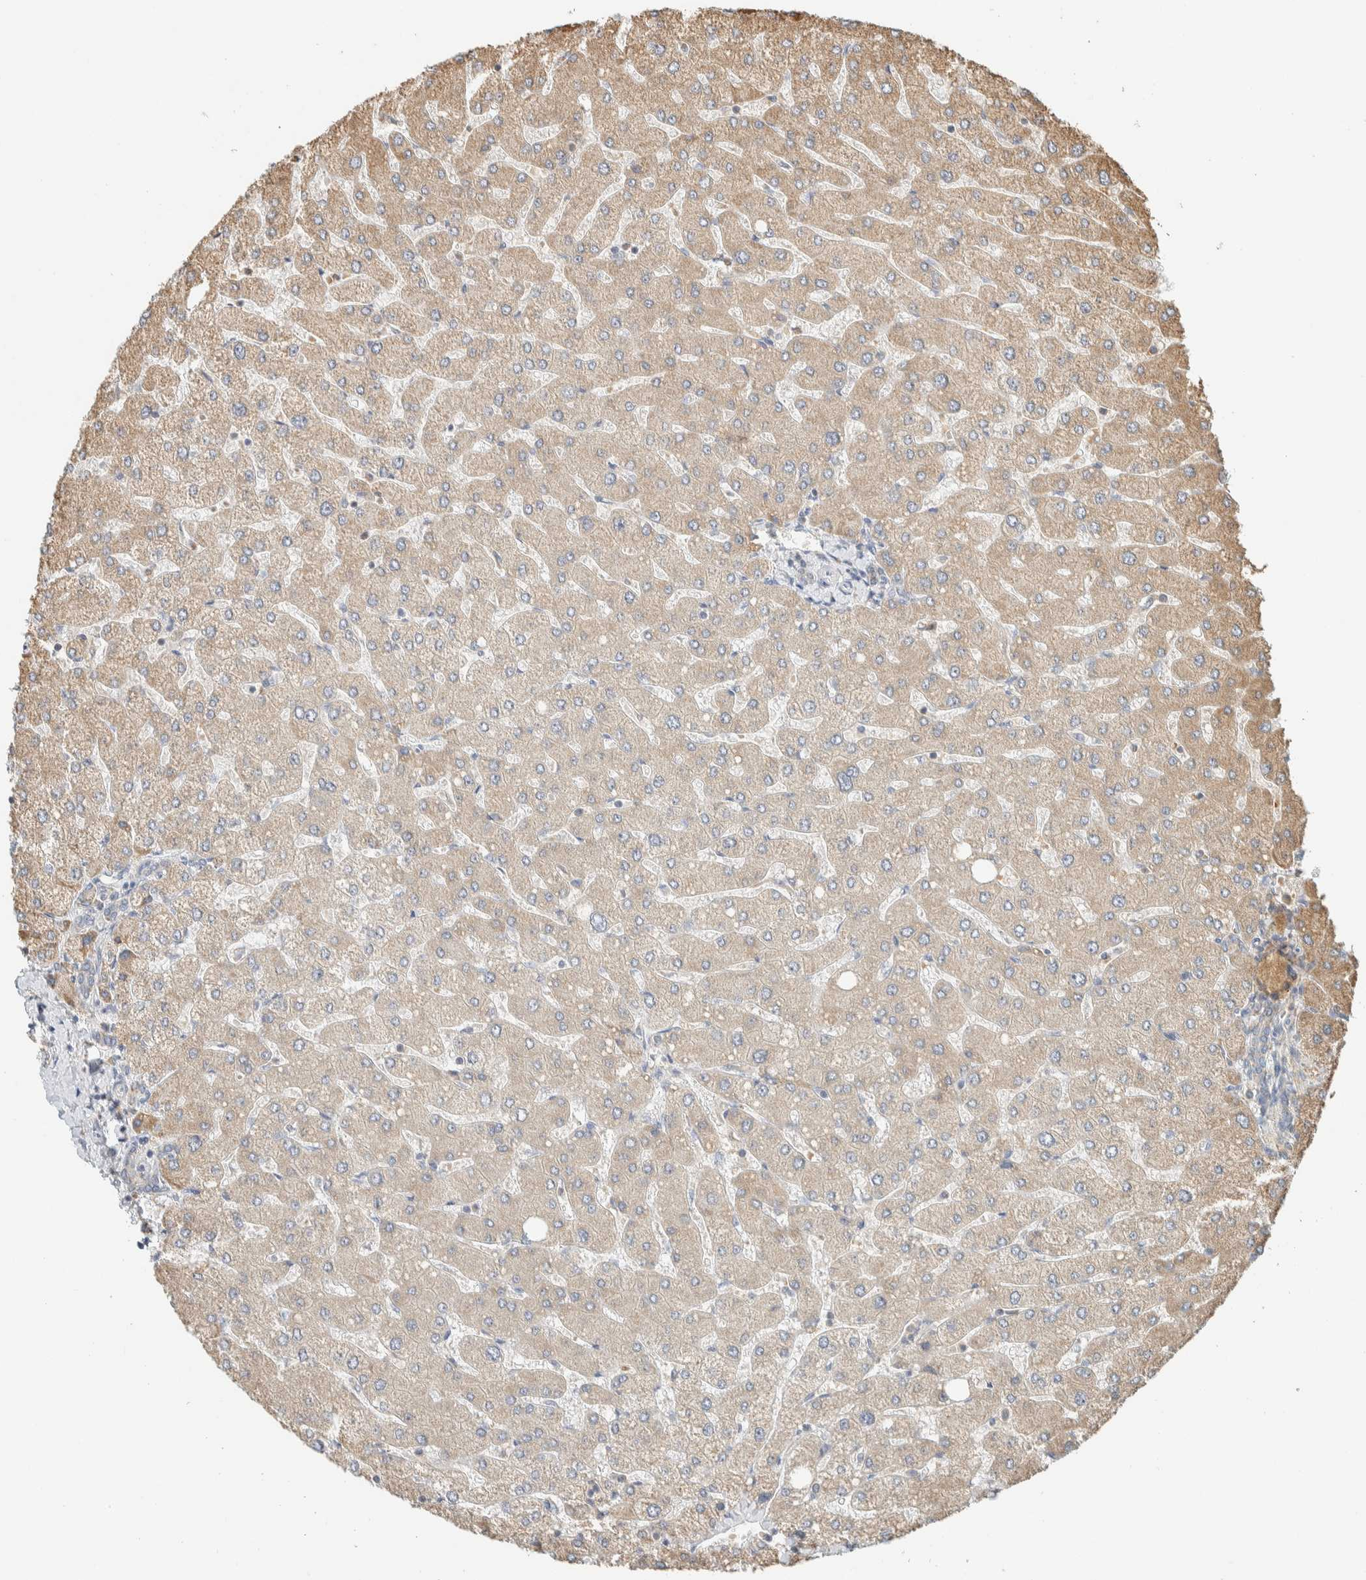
{"staining": {"intensity": "weak", "quantity": "<25%", "location": "cytoplasmic/membranous"}, "tissue": "liver", "cell_type": "Cholangiocytes", "image_type": "normal", "snomed": [{"axis": "morphology", "description": "Normal tissue, NOS"}, {"axis": "topography", "description": "Liver"}], "caption": "Cholangiocytes are negative for protein expression in unremarkable human liver.", "gene": "RAB11FIP1", "patient": {"sex": "male", "age": 55}}